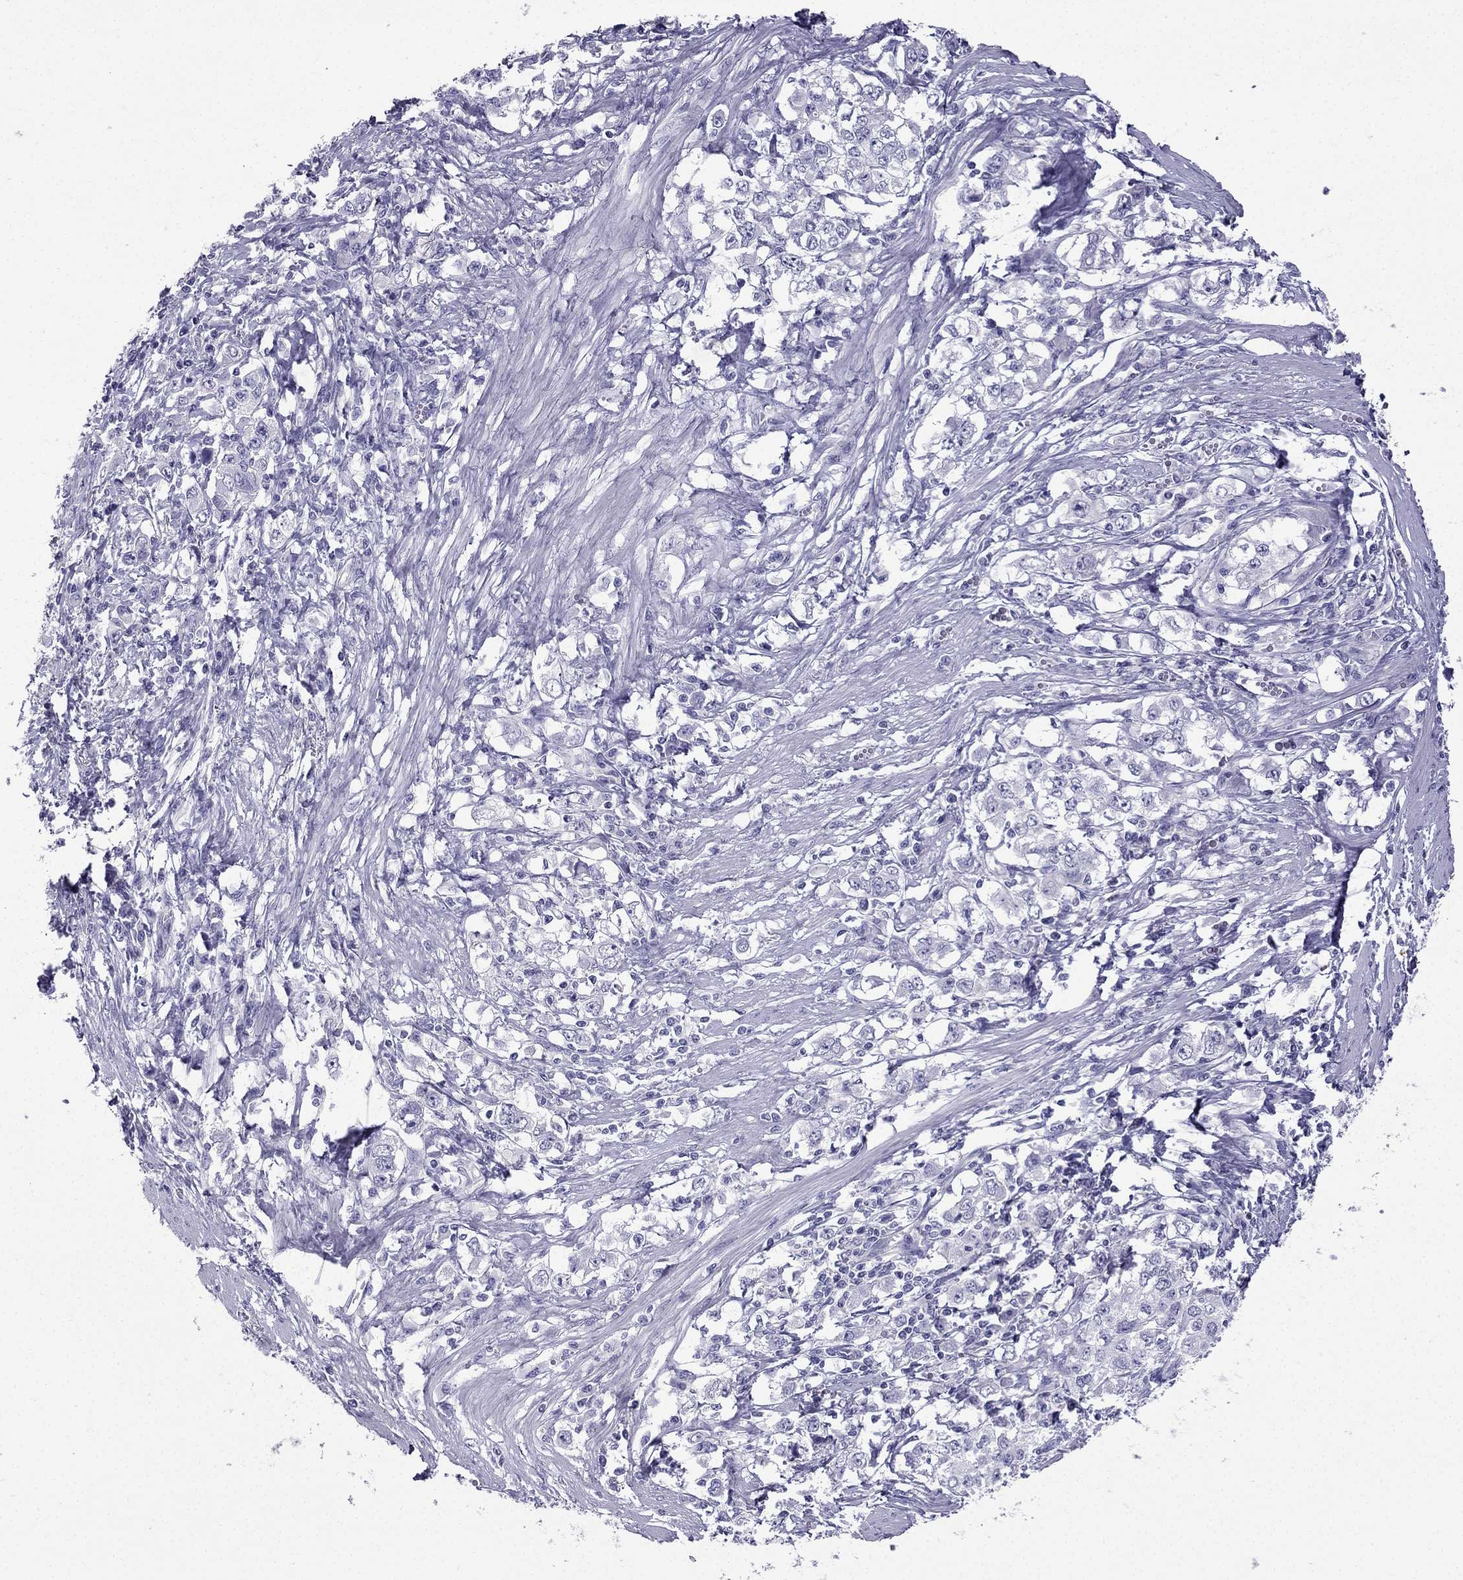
{"staining": {"intensity": "negative", "quantity": "none", "location": "none"}, "tissue": "stomach cancer", "cell_type": "Tumor cells", "image_type": "cancer", "snomed": [{"axis": "morphology", "description": "Adenocarcinoma, NOS"}, {"axis": "topography", "description": "Stomach, lower"}], "caption": "Tumor cells show no significant staining in stomach adenocarcinoma.", "gene": "GJA8", "patient": {"sex": "female", "age": 72}}